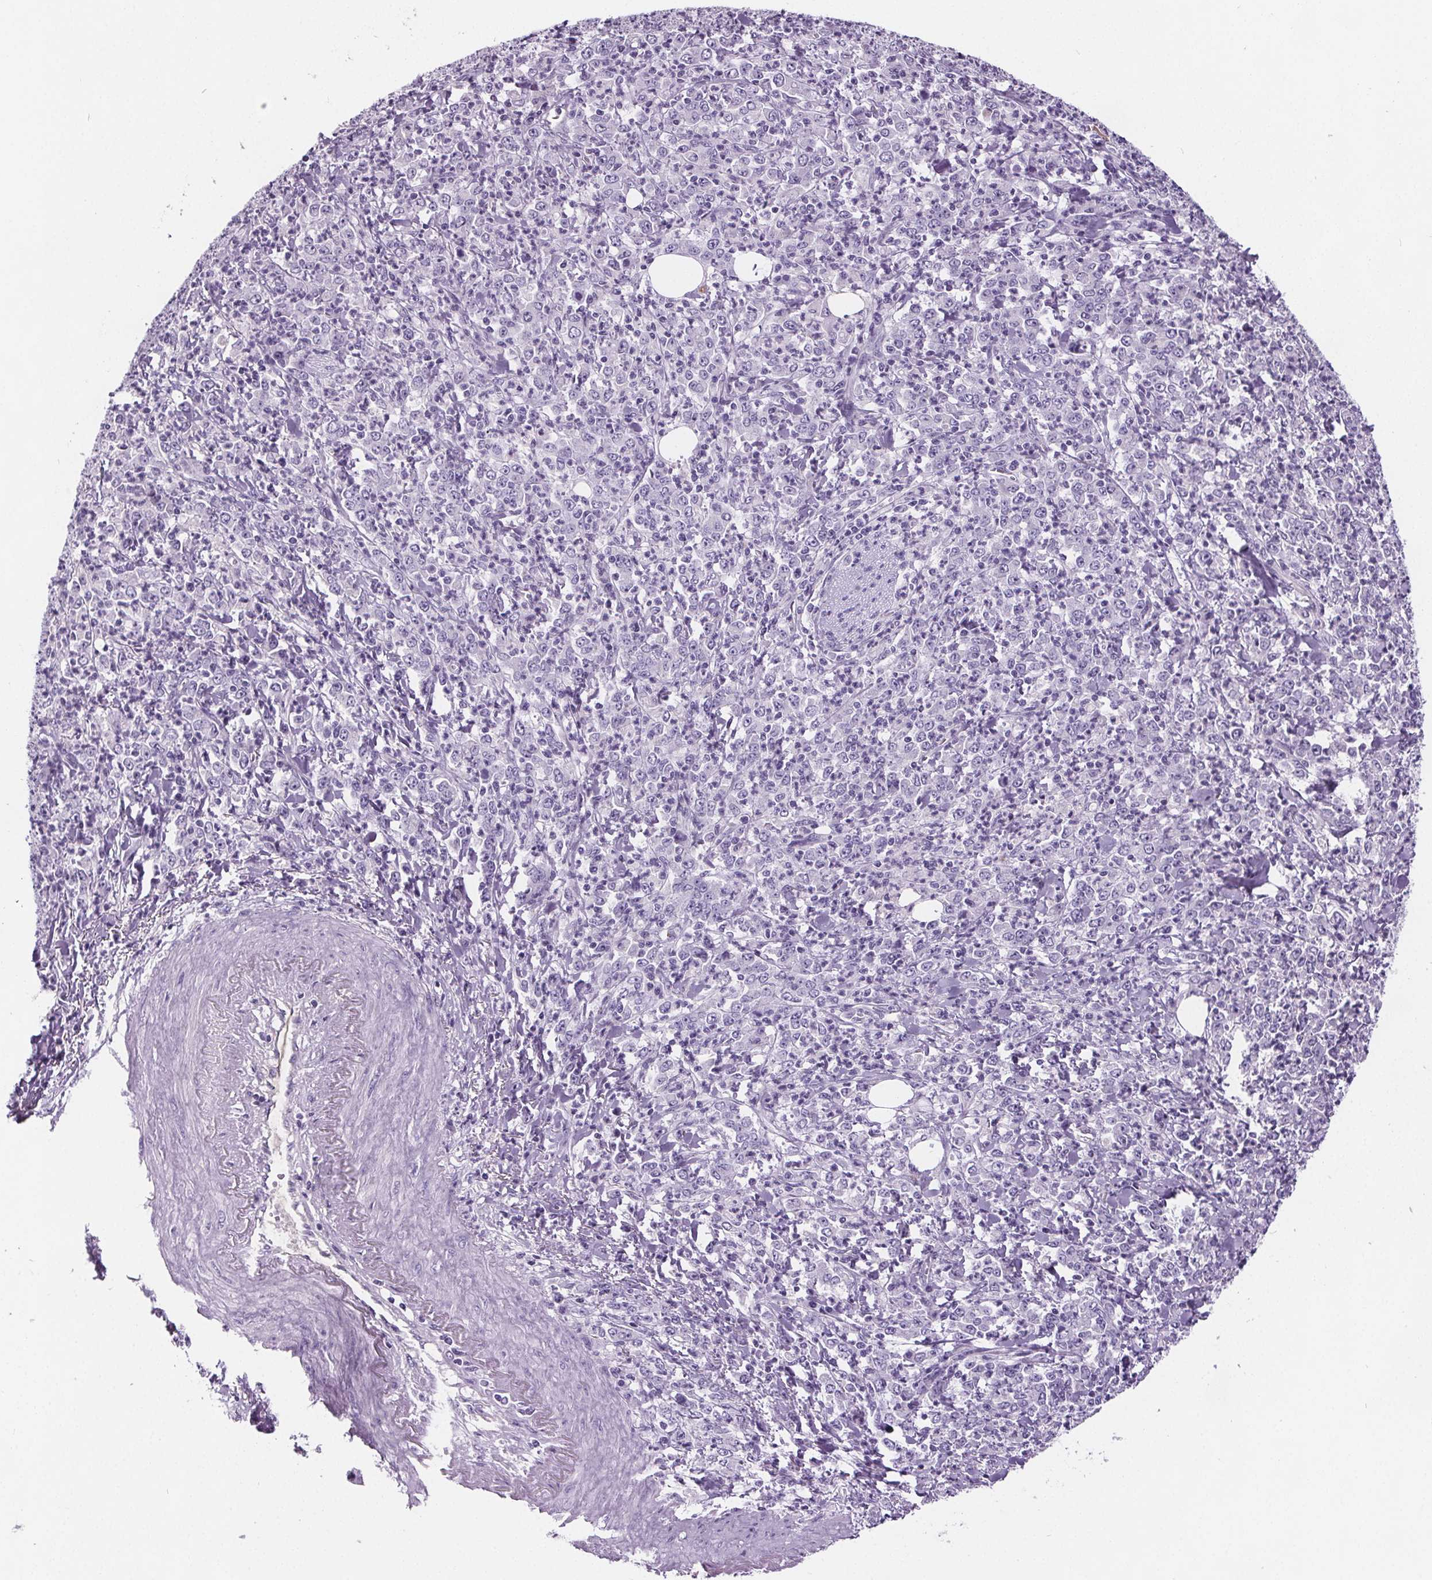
{"staining": {"intensity": "negative", "quantity": "none", "location": "none"}, "tissue": "stomach cancer", "cell_type": "Tumor cells", "image_type": "cancer", "snomed": [{"axis": "morphology", "description": "Adenocarcinoma, NOS"}, {"axis": "topography", "description": "Stomach, lower"}], "caption": "Immunohistochemical staining of stomach cancer (adenocarcinoma) reveals no significant expression in tumor cells.", "gene": "CD5L", "patient": {"sex": "female", "age": 71}}